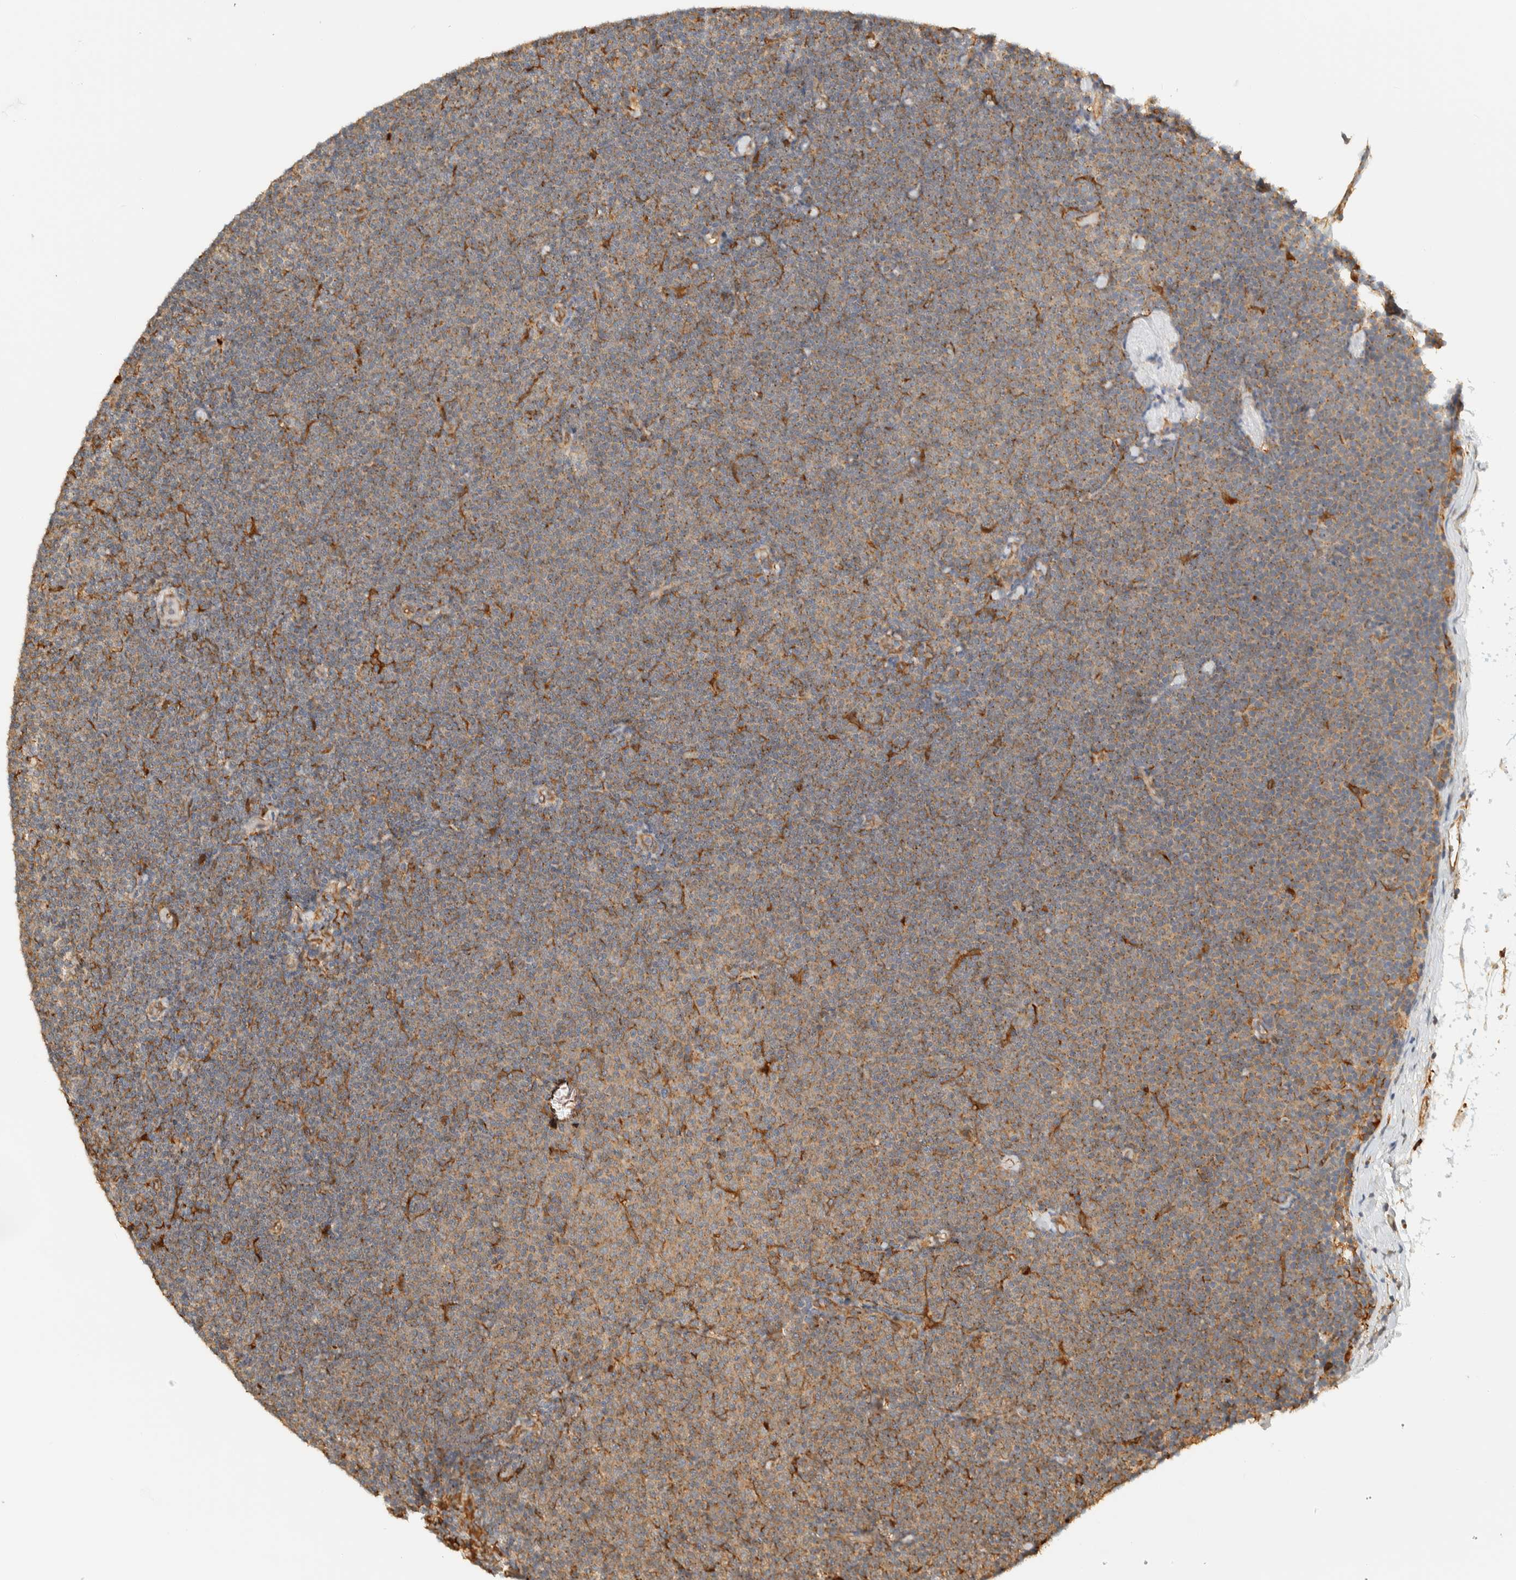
{"staining": {"intensity": "weak", "quantity": "25%-75%", "location": "cytoplasmic/membranous"}, "tissue": "lymphoma", "cell_type": "Tumor cells", "image_type": "cancer", "snomed": [{"axis": "morphology", "description": "Malignant lymphoma, non-Hodgkin's type, Low grade"}, {"axis": "topography", "description": "Lymph node"}], "caption": "Immunohistochemistry (IHC) of malignant lymphoma, non-Hodgkin's type (low-grade) exhibits low levels of weak cytoplasmic/membranous expression in about 25%-75% of tumor cells.", "gene": "TMEM192", "patient": {"sex": "female", "age": 53}}